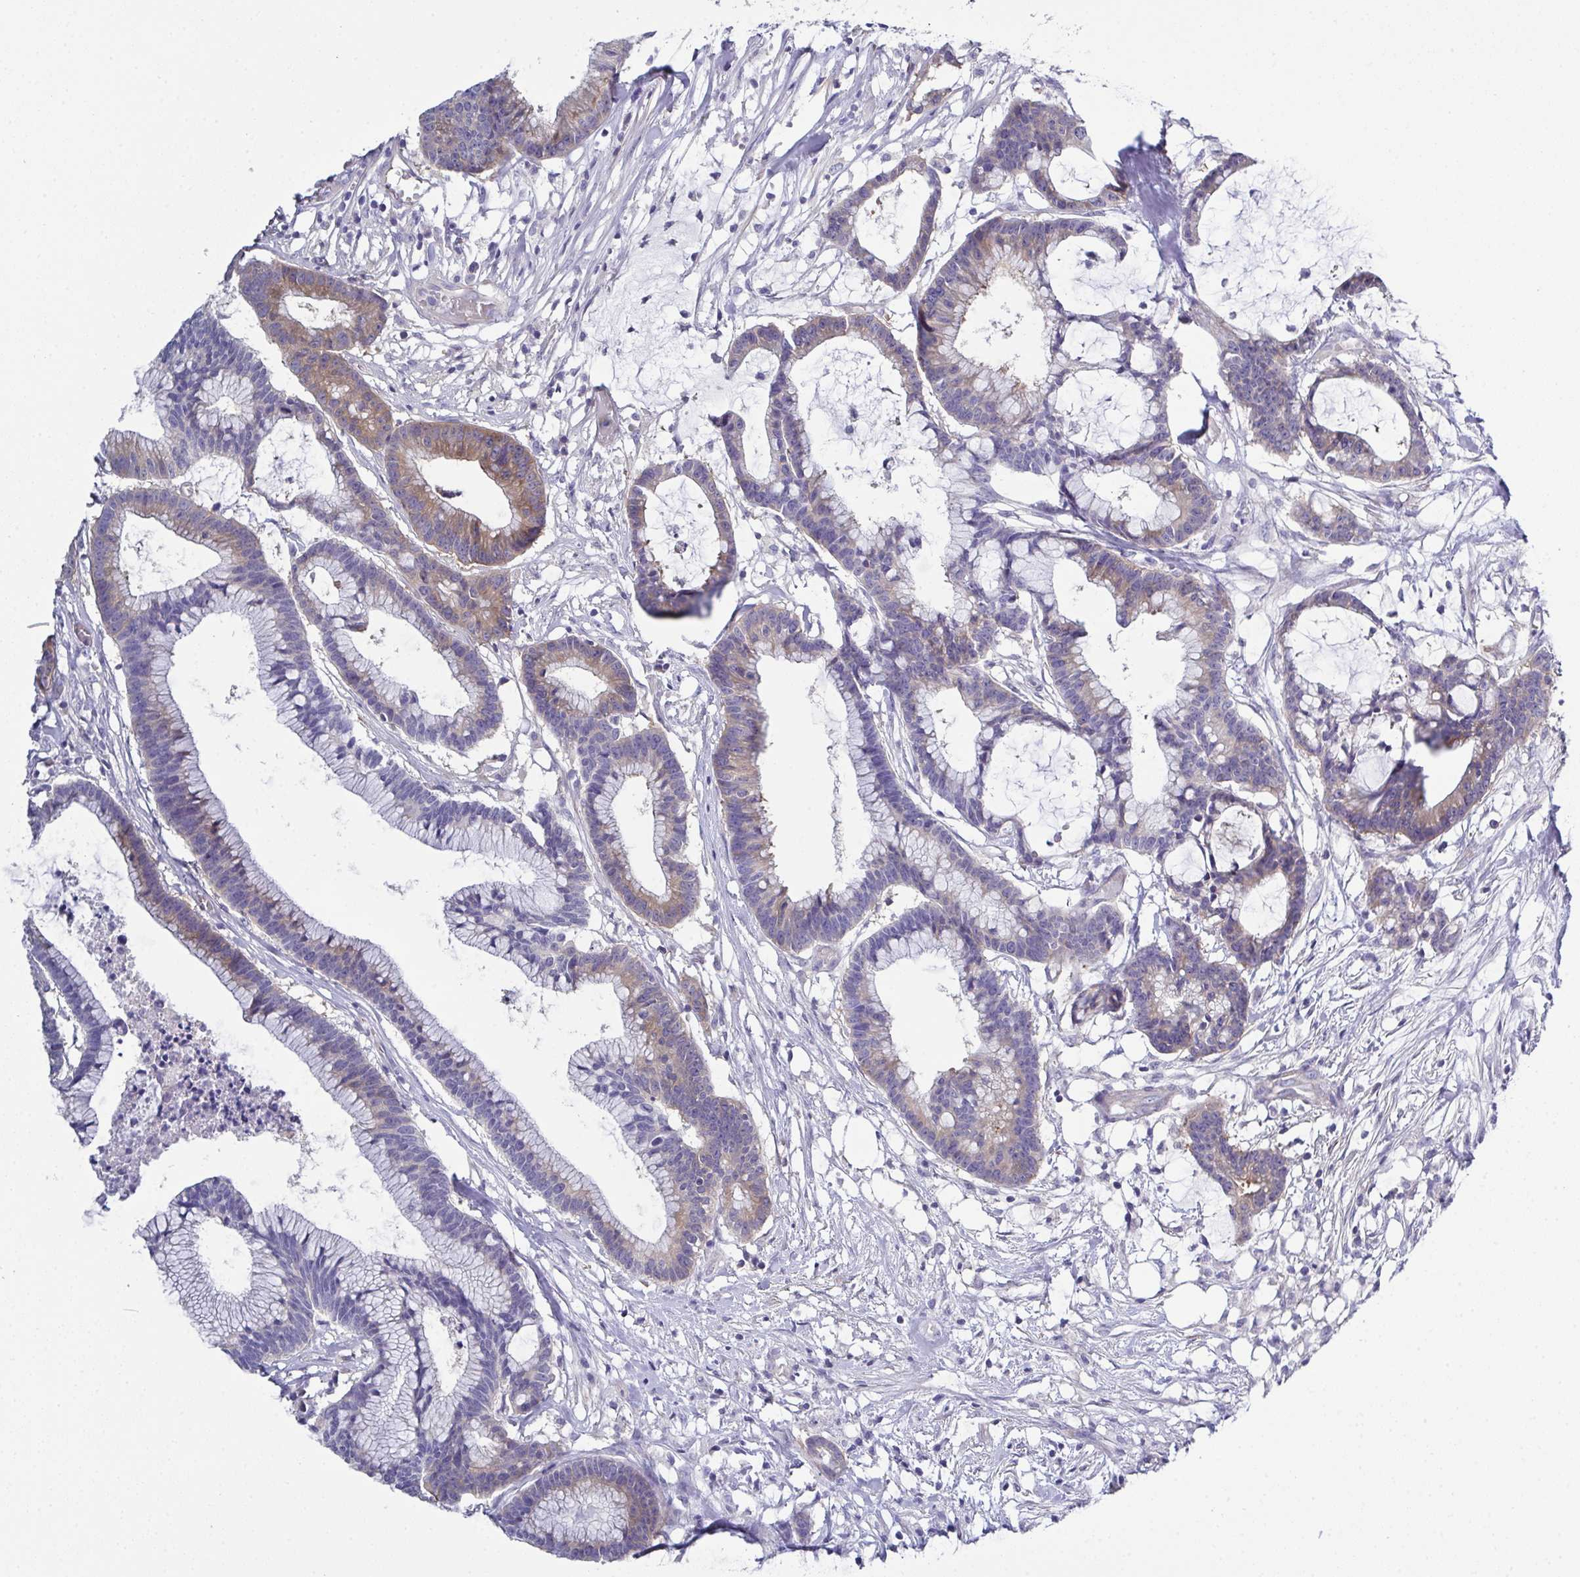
{"staining": {"intensity": "weak", "quantity": "25%-75%", "location": "cytoplasmic/membranous"}, "tissue": "colorectal cancer", "cell_type": "Tumor cells", "image_type": "cancer", "snomed": [{"axis": "morphology", "description": "Adenocarcinoma, NOS"}, {"axis": "topography", "description": "Colon"}], "caption": "This is an image of immunohistochemistry staining of colorectal cancer, which shows weak positivity in the cytoplasmic/membranous of tumor cells.", "gene": "CFAP97D1", "patient": {"sex": "female", "age": 78}}